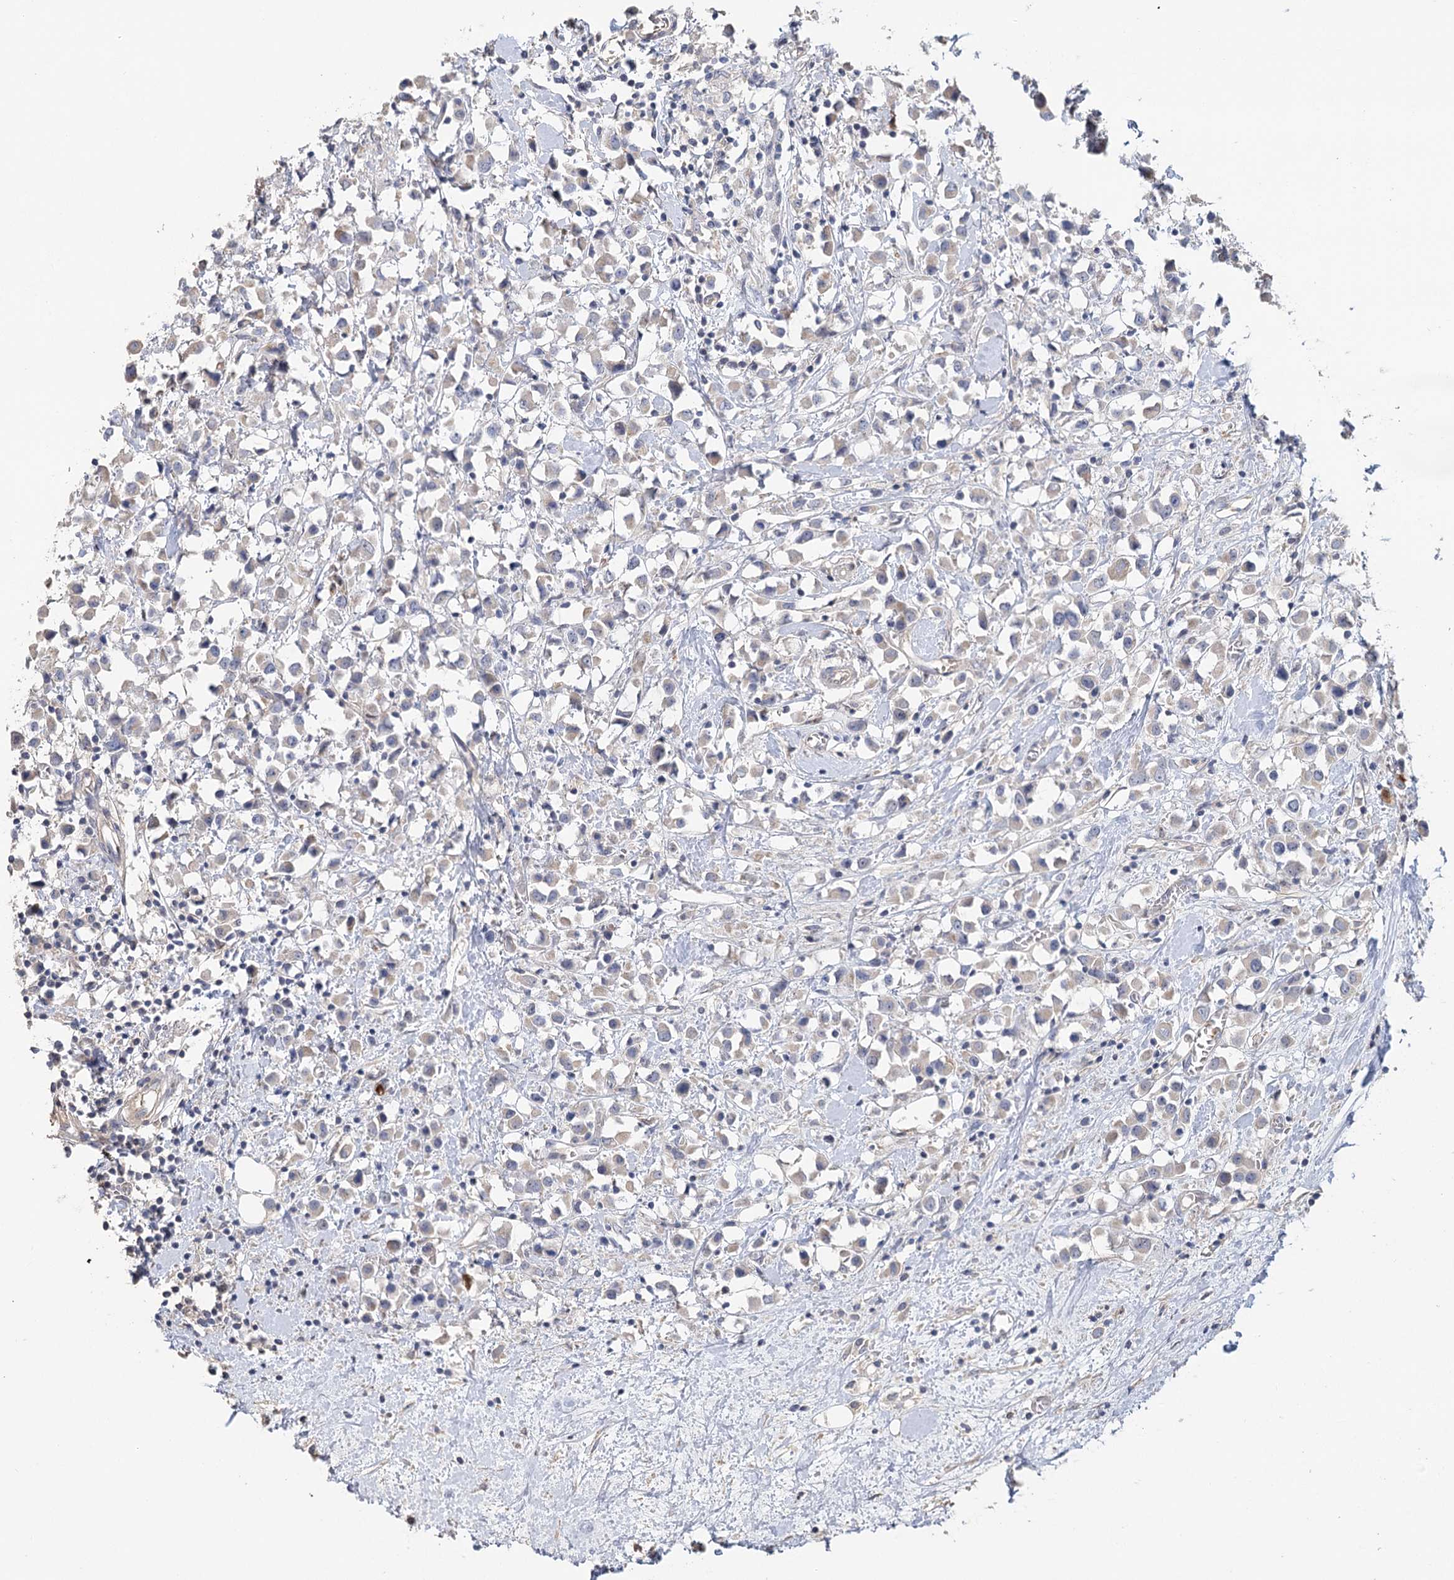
{"staining": {"intensity": "negative", "quantity": "none", "location": "none"}, "tissue": "breast cancer", "cell_type": "Tumor cells", "image_type": "cancer", "snomed": [{"axis": "morphology", "description": "Duct carcinoma"}, {"axis": "topography", "description": "Breast"}], "caption": "Breast cancer stained for a protein using immunohistochemistry demonstrates no expression tumor cells.", "gene": "EPB41L5", "patient": {"sex": "female", "age": 61}}